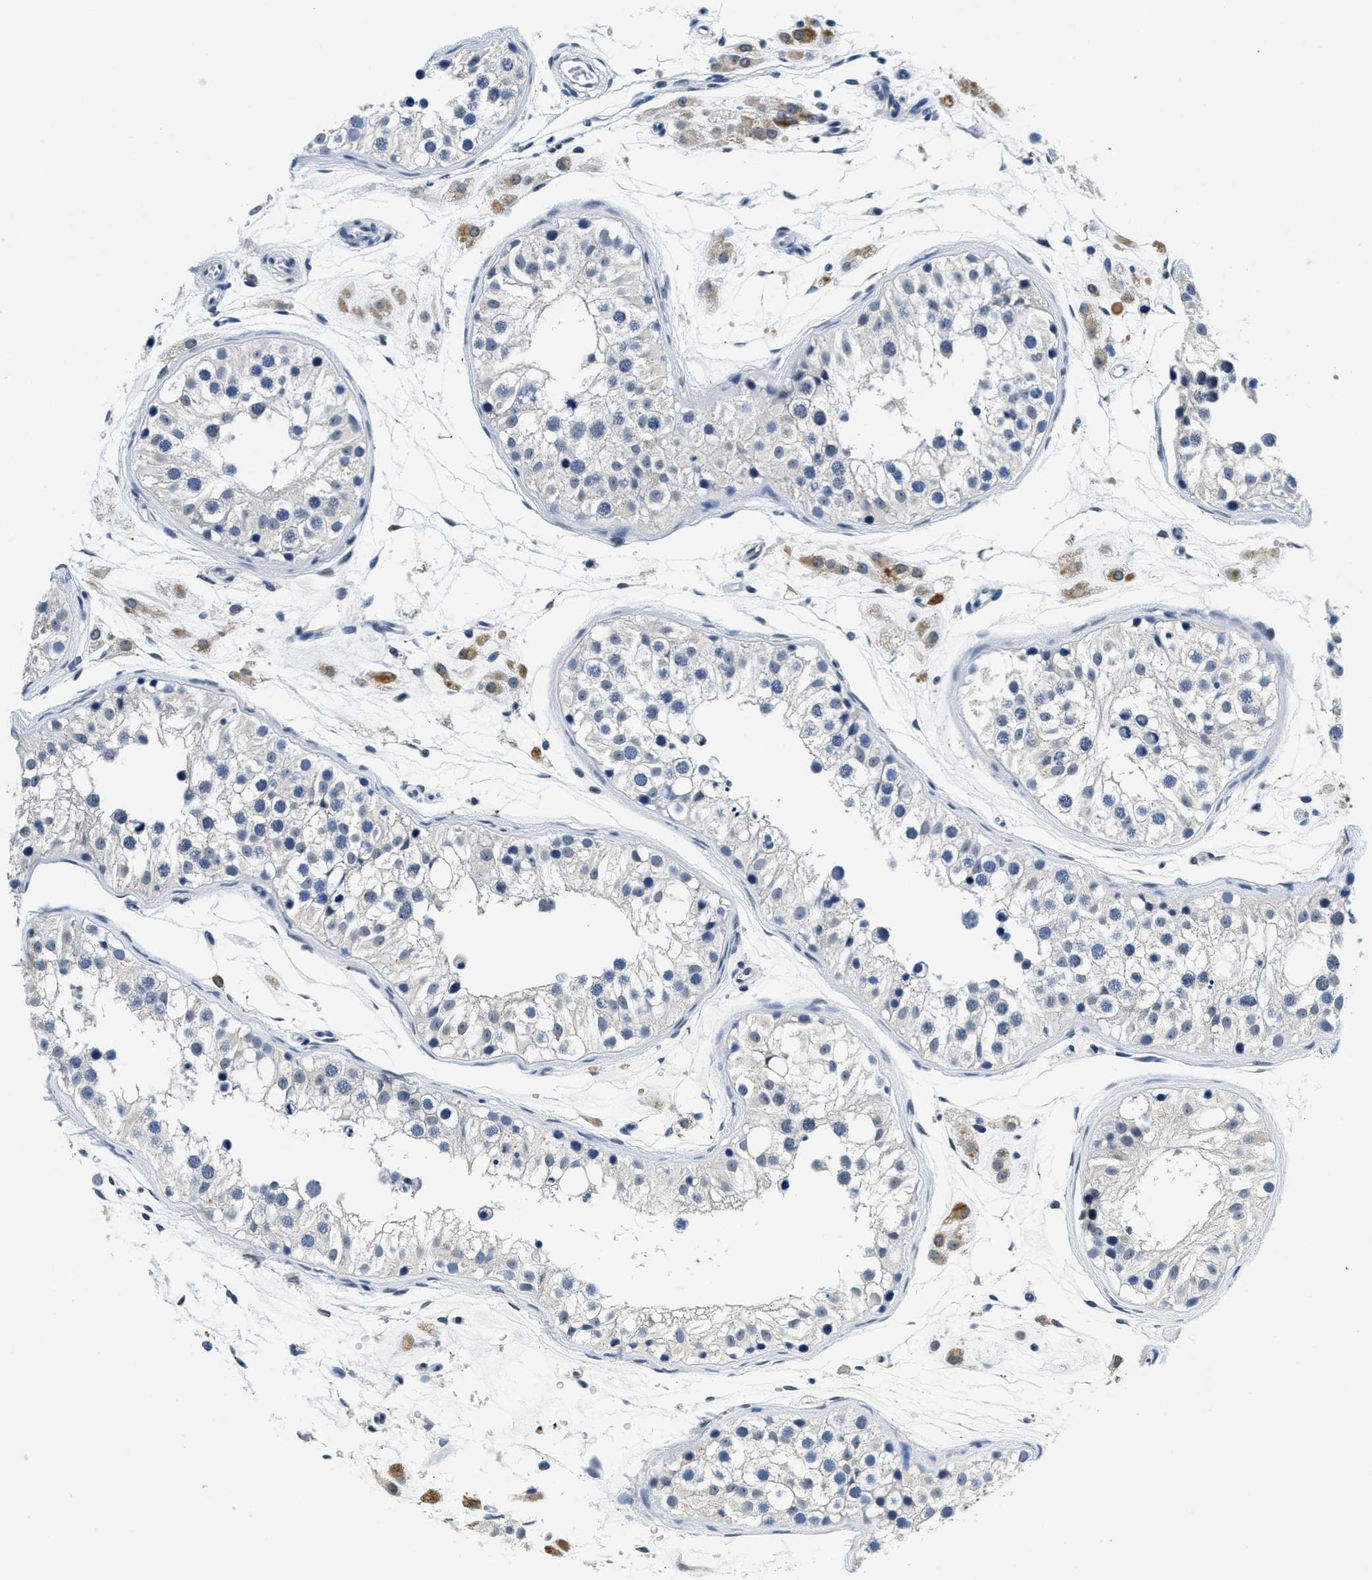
{"staining": {"intensity": "negative", "quantity": "none", "location": "none"}, "tissue": "testis", "cell_type": "Cells in seminiferous ducts", "image_type": "normal", "snomed": [{"axis": "morphology", "description": "Normal tissue, NOS"}, {"axis": "morphology", "description": "Adenocarcinoma, metastatic, NOS"}, {"axis": "topography", "description": "Testis"}], "caption": "Cells in seminiferous ducts show no significant protein staining in unremarkable testis. The staining is performed using DAB (3,3'-diaminobenzidine) brown chromogen with nuclei counter-stained in using hematoxylin.", "gene": "HS3ST2", "patient": {"sex": "male", "age": 26}}